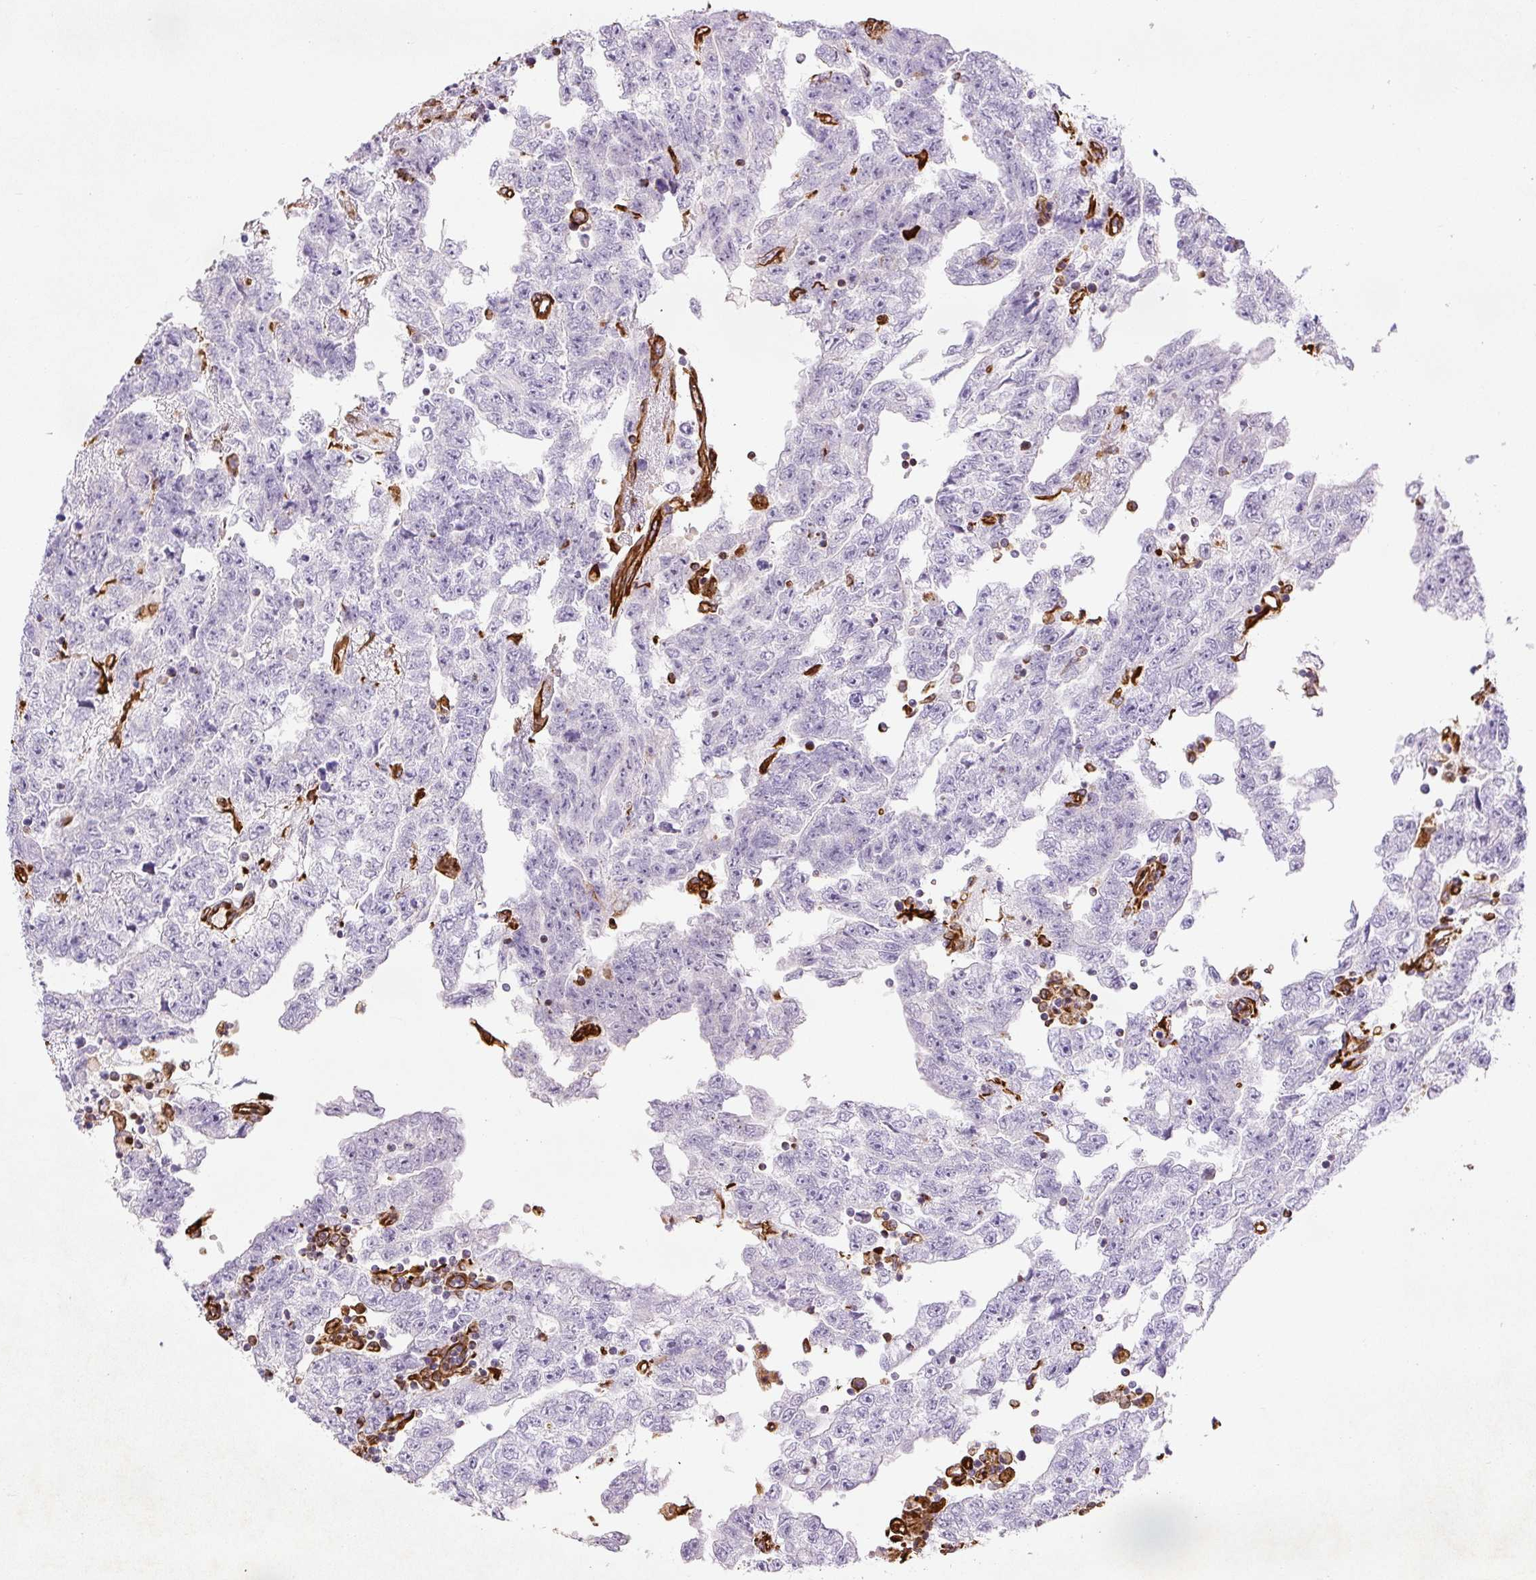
{"staining": {"intensity": "negative", "quantity": "none", "location": "none"}, "tissue": "testis cancer", "cell_type": "Tumor cells", "image_type": "cancer", "snomed": [{"axis": "morphology", "description": "Carcinoma, Embryonal, NOS"}, {"axis": "topography", "description": "Testis"}], "caption": "Immunohistochemistry histopathology image of testis embryonal carcinoma stained for a protein (brown), which reveals no staining in tumor cells.", "gene": "VIM", "patient": {"sex": "male", "age": 25}}